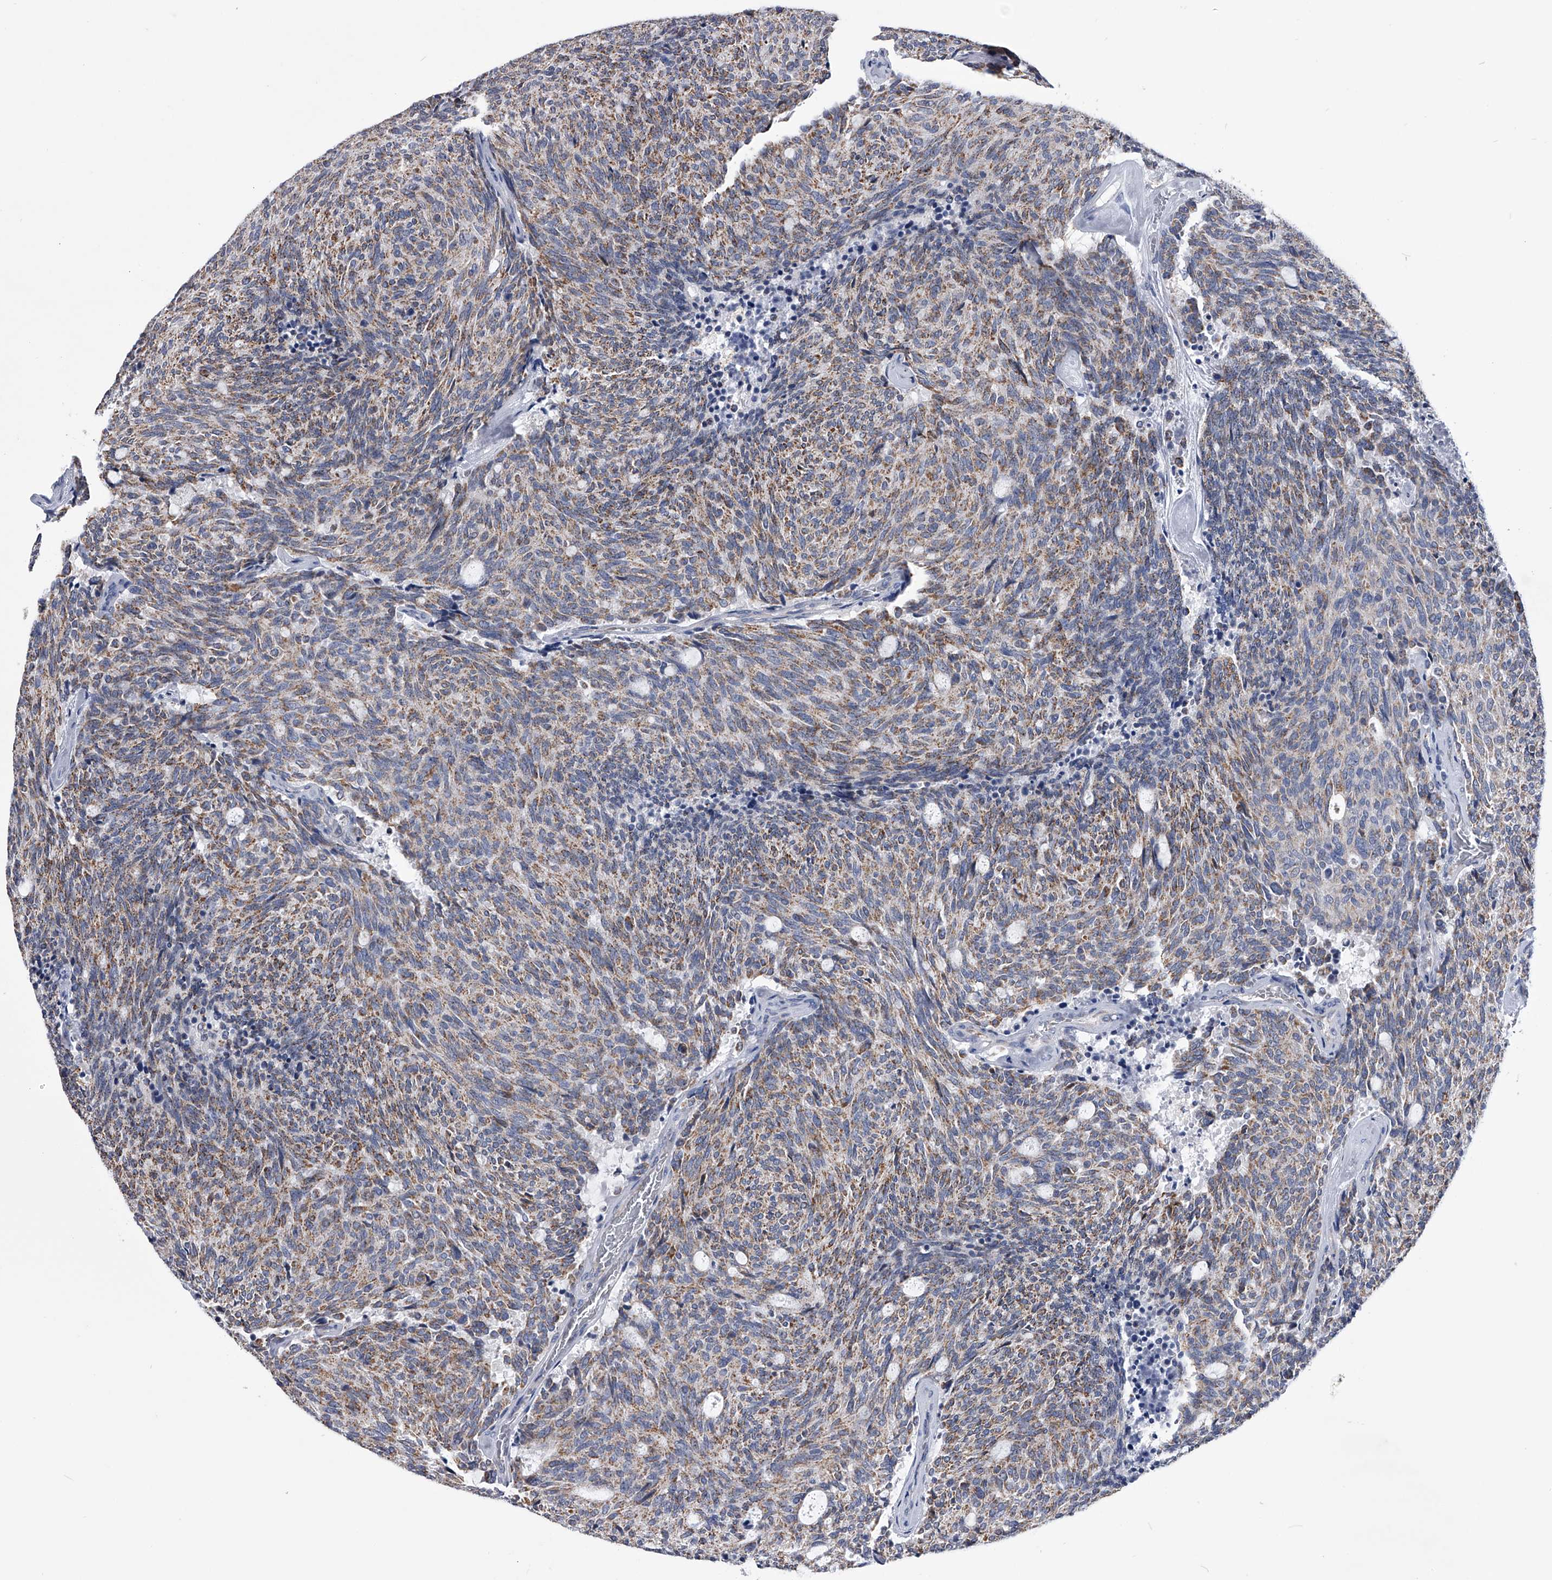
{"staining": {"intensity": "moderate", "quantity": ">75%", "location": "cytoplasmic/membranous"}, "tissue": "carcinoid", "cell_type": "Tumor cells", "image_type": "cancer", "snomed": [{"axis": "morphology", "description": "Carcinoid, malignant, NOS"}, {"axis": "topography", "description": "Pancreas"}], "caption": "Human carcinoid stained with a brown dye reveals moderate cytoplasmic/membranous positive staining in approximately >75% of tumor cells.", "gene": "OAT", "patient": {"sex": "female", "age": 54}}